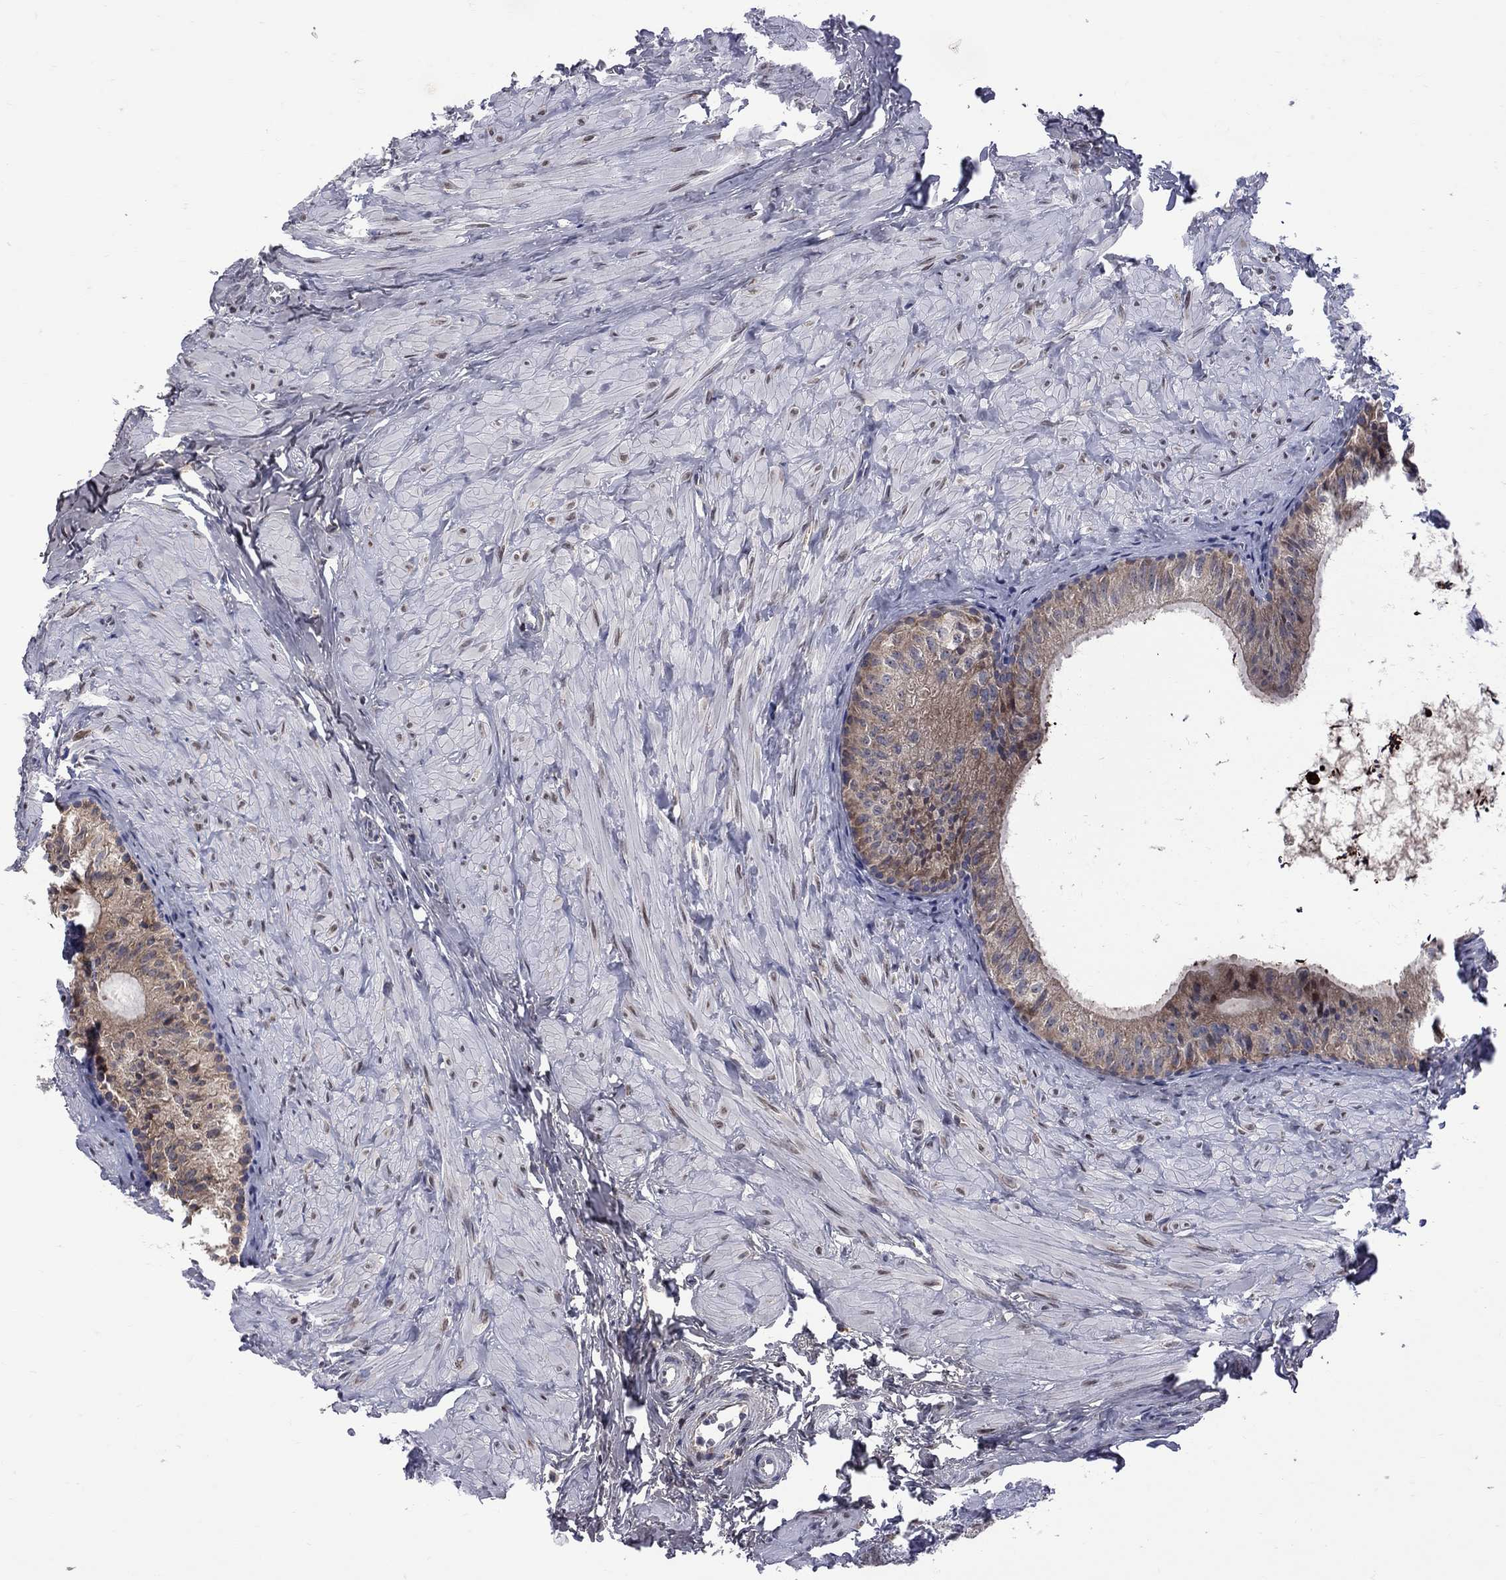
{"staining": {"intensity": "weak", "quantity": ">75%", "location": "cytoplasmic/membranous"}, "tissue": "epididymis", "cell_type": "Glandular cells", "image_type": "normal", "snomed": [{"axis": "morphology", "description": "Normal tissue, NOS"}, {"axis": "topography", "description": "Epididymis"}], "caption": "Immunohistochemical staining of unremarkable human epididymis demonstrates >75% levels of weak cytoplasmic/membranous protein expression in about >75% of glandular cells.", "gene": "CNOT11", "patient": {"sex": "male", "age": 32}}